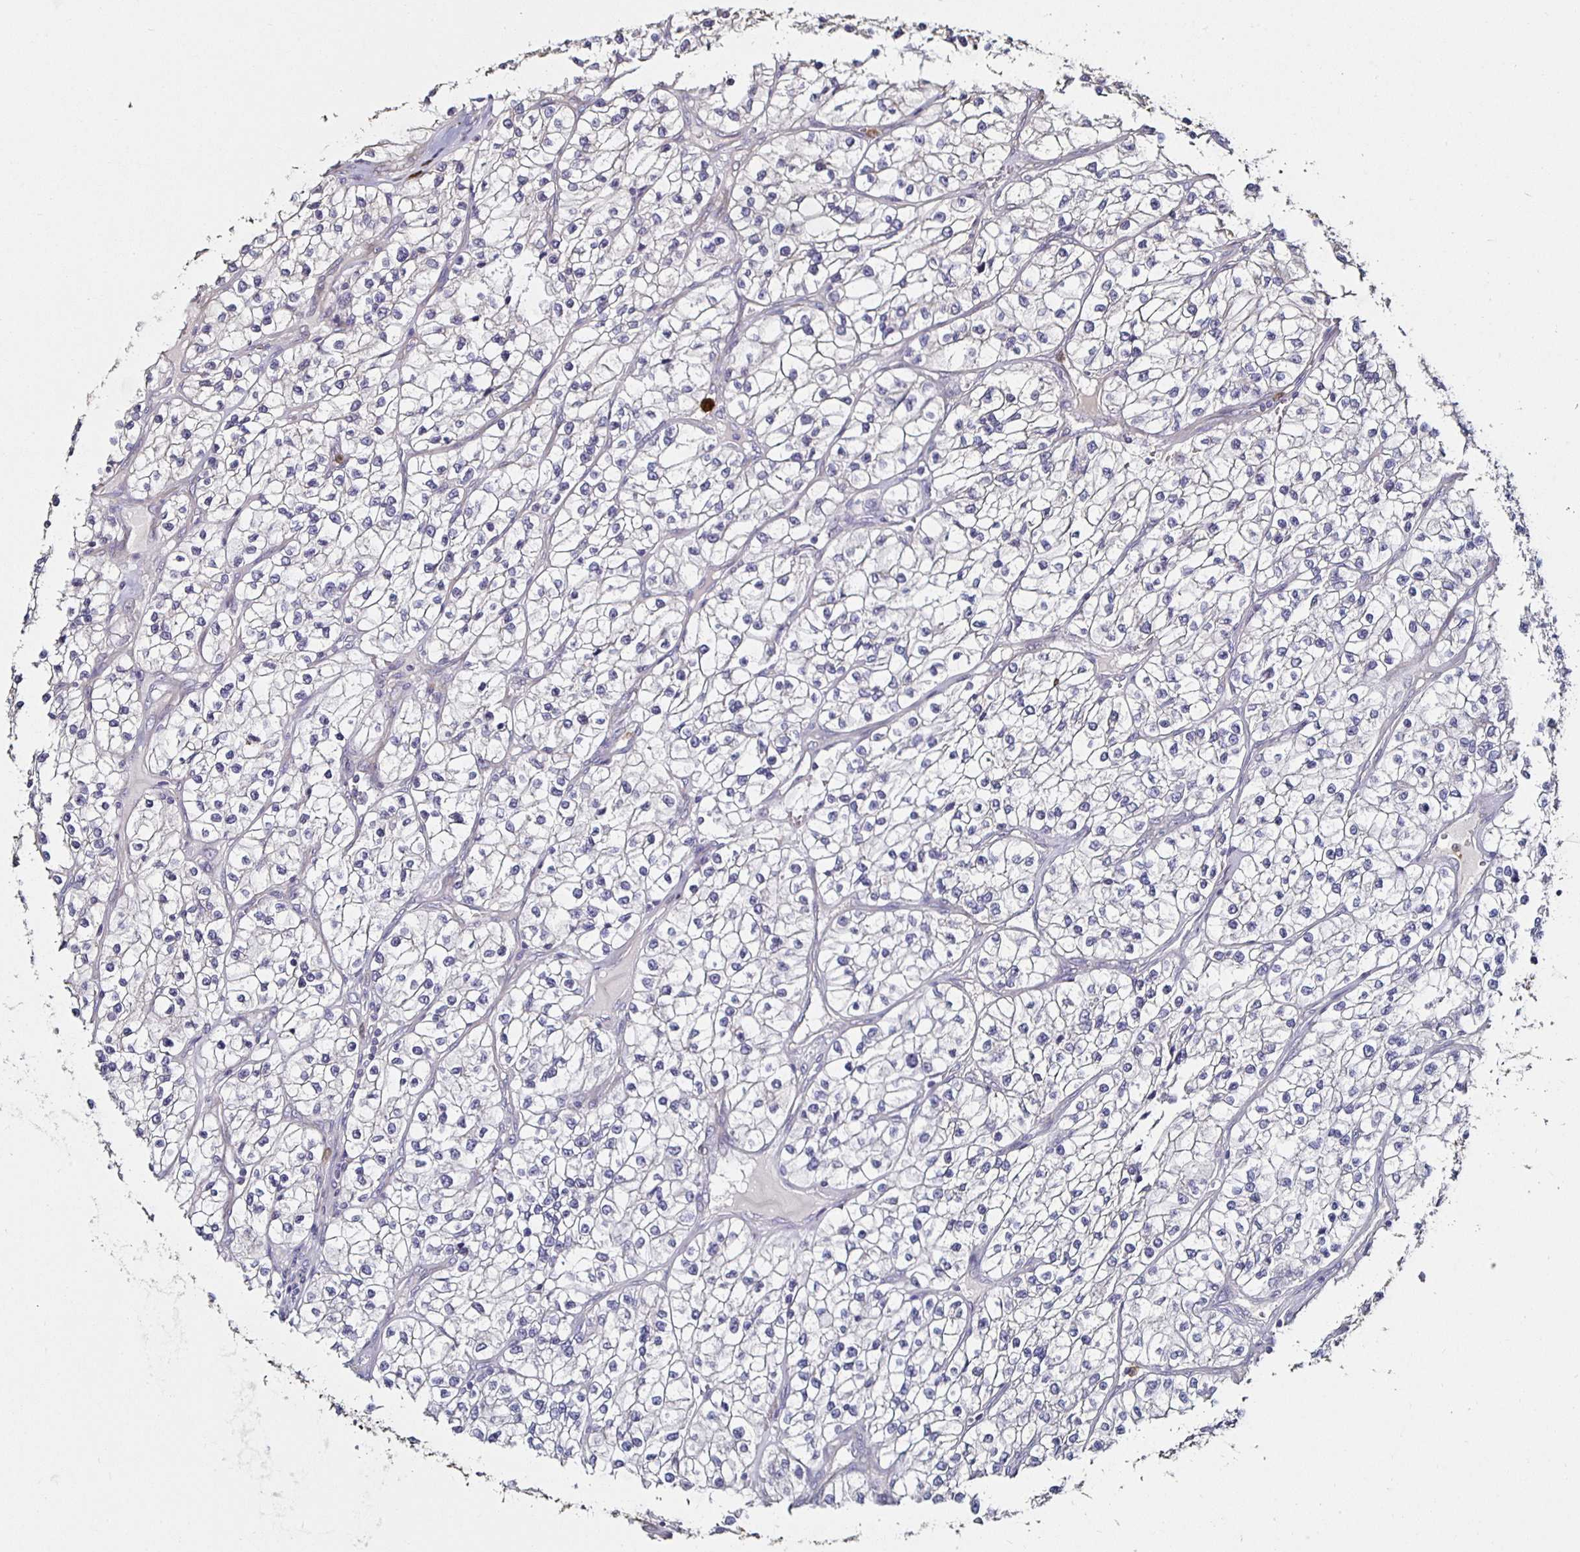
{"staining": {"intensity": "negative", "quantity": "none", "location": "none"}, "tissue": "renal cancer", "cell_type": "Tumor cells", "image_type": "cancer", "snomed": [{"axis": "morphology", "description": "Adenocarcinoma, NOS"}, {"axis": "topography", "description": "Kidney"}], "caption": "There is no significant positivity in tumor cells of renal adenocarcinoma. Brightfield microscopy of immunohistochemistry (IHC) stained with DAB (3,3'-diaminobenzidine) (brown) and hematoxylin (blue), captured at high magnification.", "gene": "TLR4", "patient": {"sex": "female", "age": 57}}